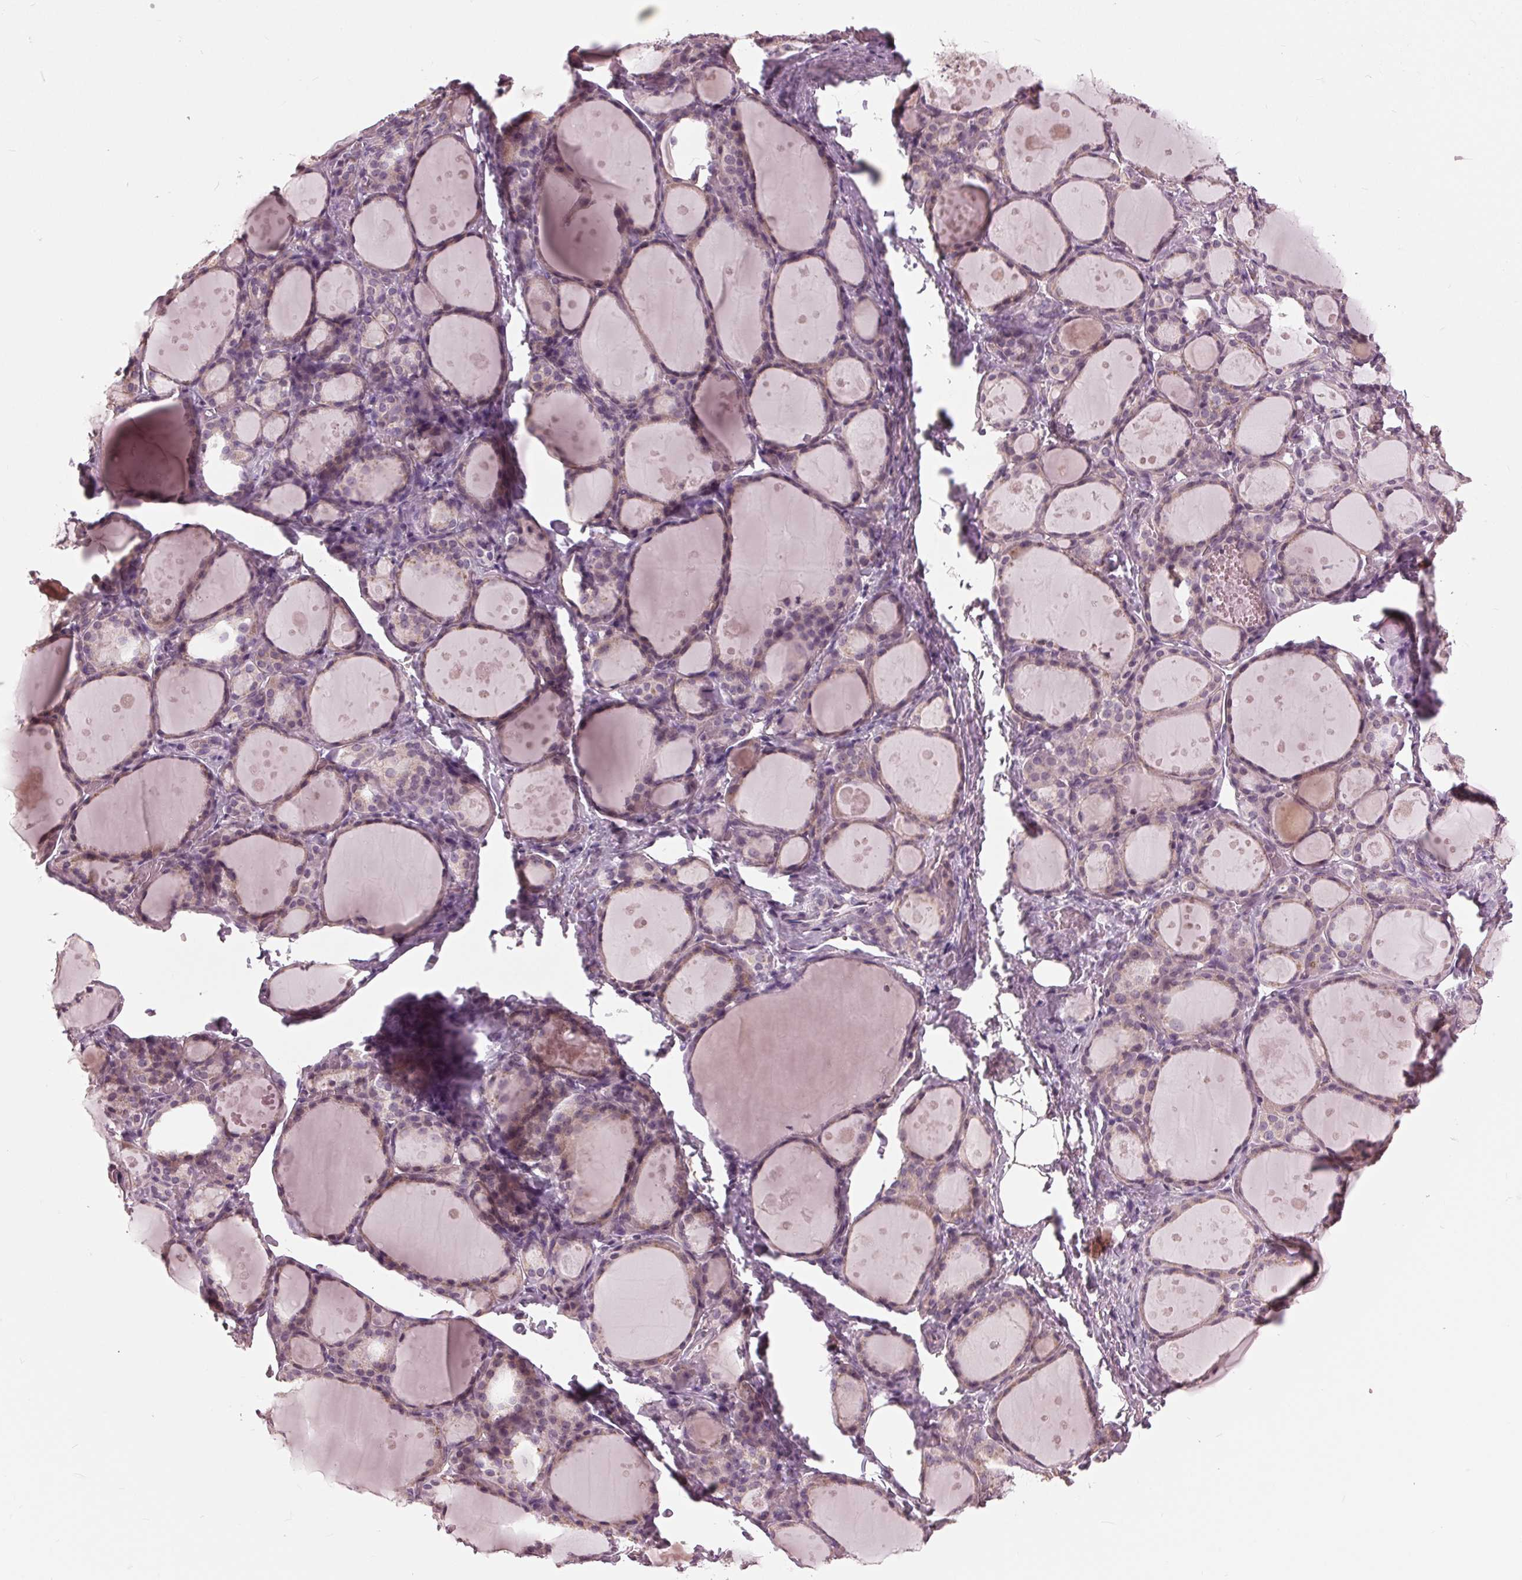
{"staining": {"intensity": "negative", "quantity": "none", "location": "none"}, "tissue": "thyroid gland", "cell_type": "Glandular cells", "image_type": "normal", "snomed": [{"axis": "morphology", "description": "Normal tissue, NOS"}, {"axis": "topography", "description": "Thyroid gland"}], "caption": "A high-resolution image shows IHC staining of unremarkable thyroid gland, which reveals no significant positivity in glandular cells. (DAB (3,3'-diaminobenzidine) IHC visualized using brightfield microscopy, high magnification).", "gene": "SIGLEC6", "patient": {"sex": "male", "age": 68}}